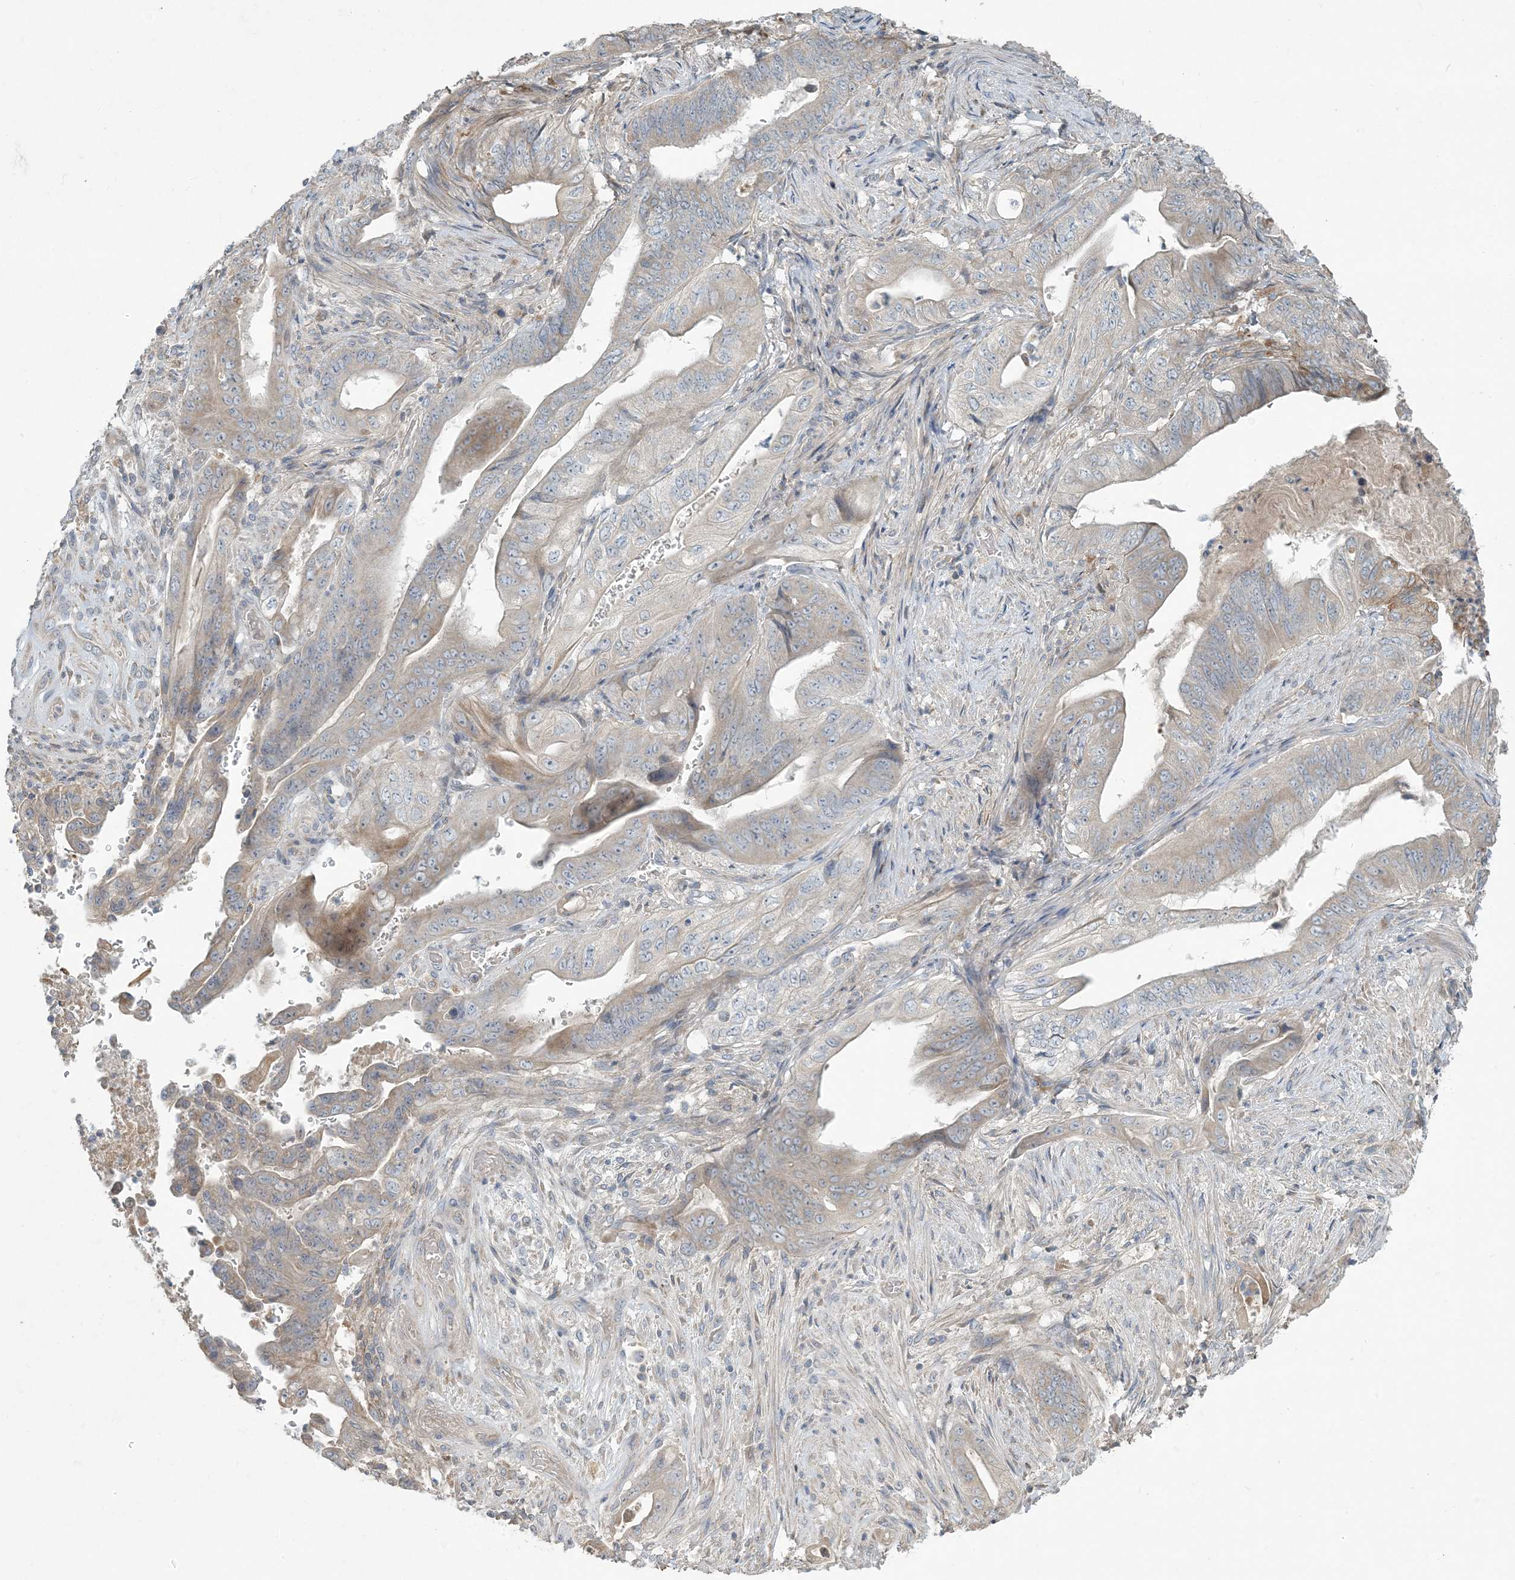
{"staining": {"intensity": "weak", "quantity": "25%-75%", "location": "cytoplasmic/membranous"}, "tissue": "stomach cancer", "cell_type": "Tumor cells", "image_type": "cancer", "snomed": [{"axis": "morphology", "description": "Adenocarcinoma, NOS"}, {"axis": "topography", "description": "Stomach"}], "caption": "Protein staining of adenocarcinoma (stomach) tissue shows weak cytoplasmic/membranous staining in about 25%-75% of tumor cells.", "gene": "LTN1", "patient": {"sex": "female", "age": 73}}